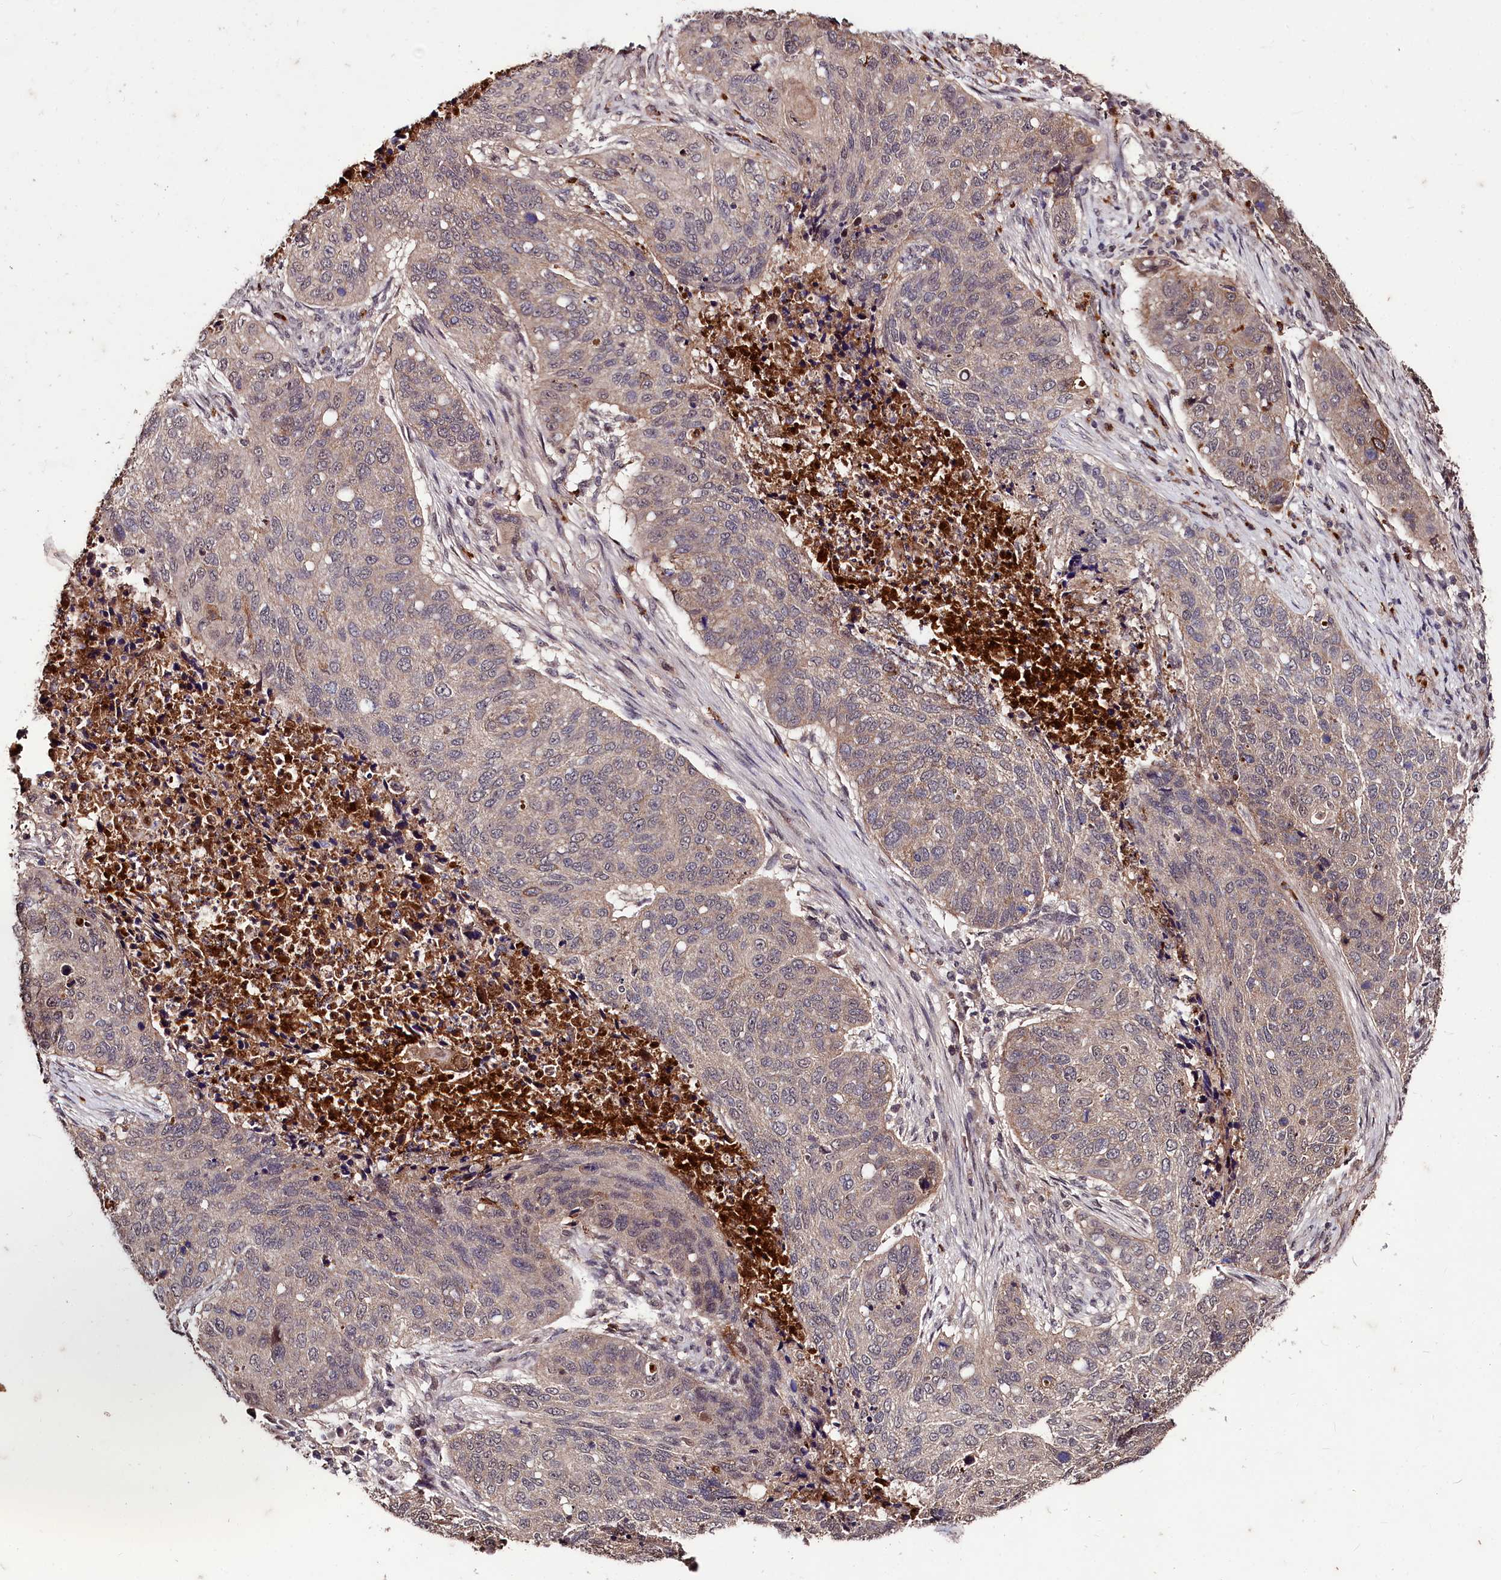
{"staining": {"intensity": "weak", "quantity": "25%-75%", "location": "cytoplasmic/membranous,nuclear"}, "tissue": "lung cancer", "cell_type": "Tumor cells", "image_type": "cancer", "snomed": [{"axis": "morphology", "description": "Squamous cell carcinoma, NOS"}, {"axis": "topography", "description": "Lung"}], "caption": "Immunohistochemical staining of lung cancer exhibits weak cytoplasmic/membranous and nuclear protein positivity in approximately 25%-75% of tumor cells.", "gene": "KLRB1", "patient": {"sex": "female", "age": 63}}